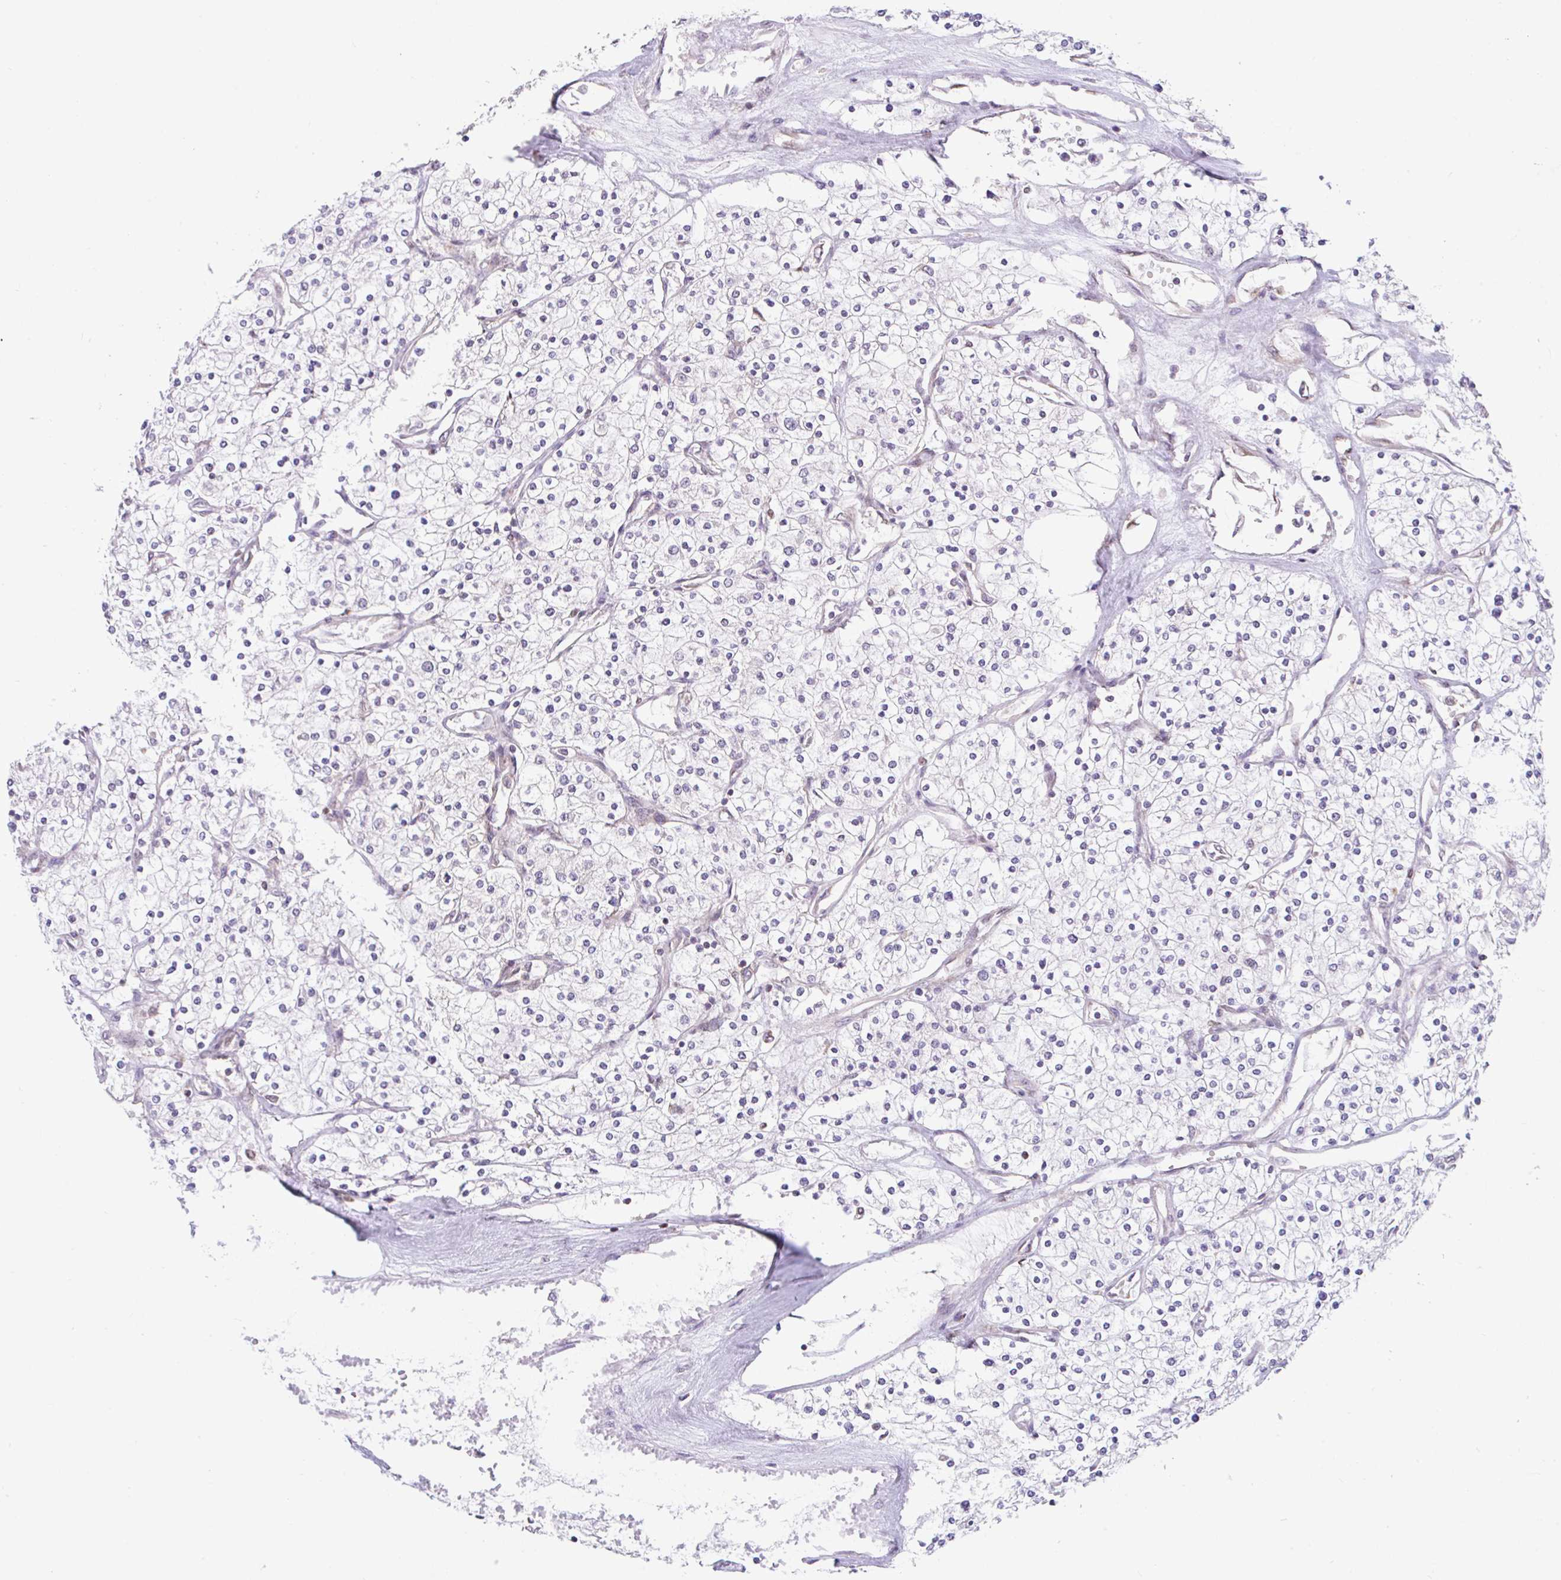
{"staining": {"intensity": "negative", "quantity": "none", "location": "none"}, "tissue": "renal cancer", "cell_type": "Tumor cells", "image_type": "cancer", "snomed": [{"axis": "morphology", "description": "Adenocarcinoma, NOS"}, {"axis": "topography", "description": "Kidney"}], "caption": "Human renal cancer (adenocarcinoma) stained for a protein using immunohistochemistry exhibits no expression in tumor cells.", "gene": "RALBP1", "patient": {"sex": "male", "age": 80}}